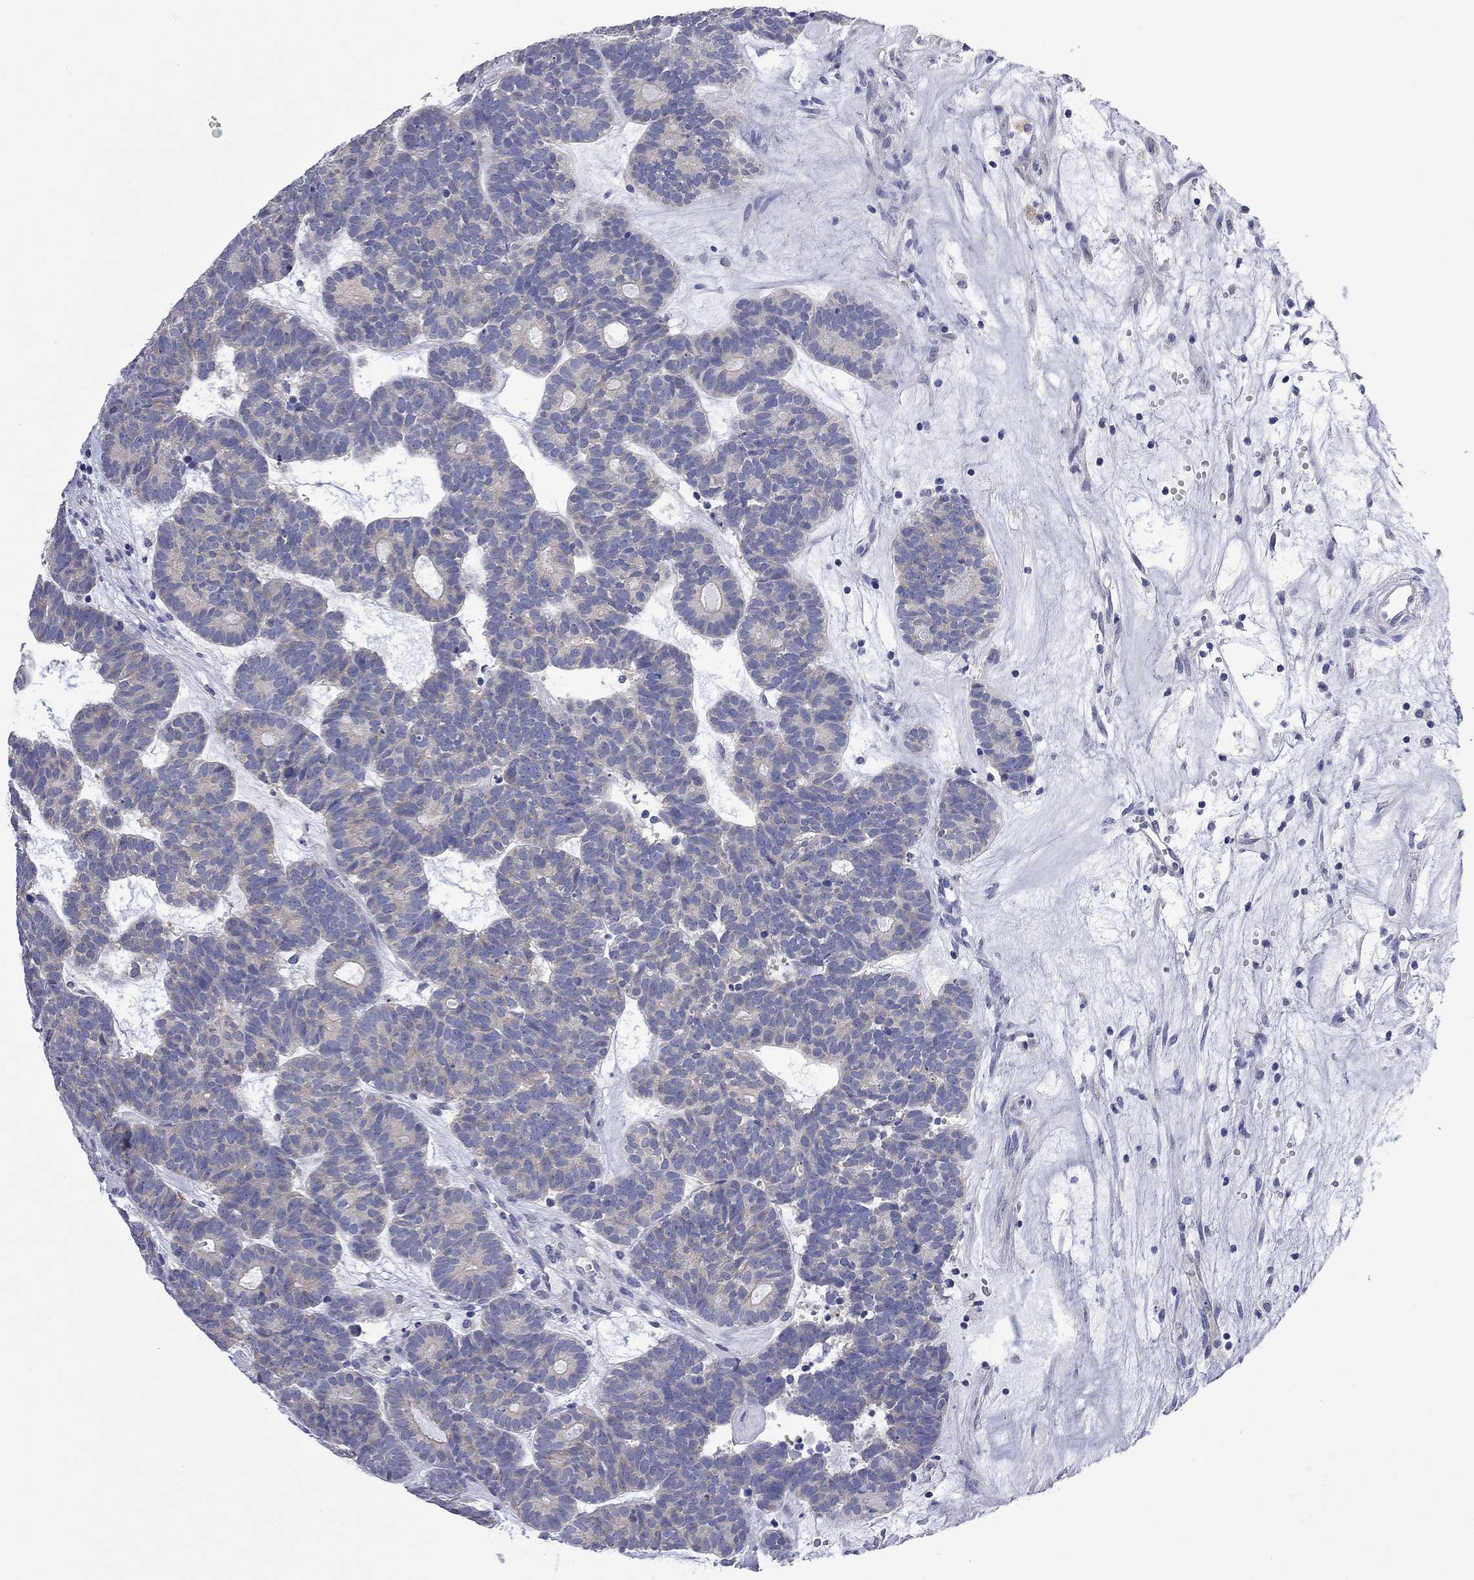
{"staining": {"intensity": "negative", "quantity": "none", "location": "none"}, "tissue": "head and neck cancer", "cell_type": "Tumor cells", "image_type": "cancer", "snomed": [{"axis": "morphology", "description": "Adenocarcinoma, NOS"}, {"axis": "topography", "description": "Head-Neck"}], "caption": "DAB immunohistochemical staining of human head and neck cancer (adenocarcinoma) reveals no significant positivity in tumor cells.", "gene": "ABCB4", "patient": {"sex": "female", "age": 81}}